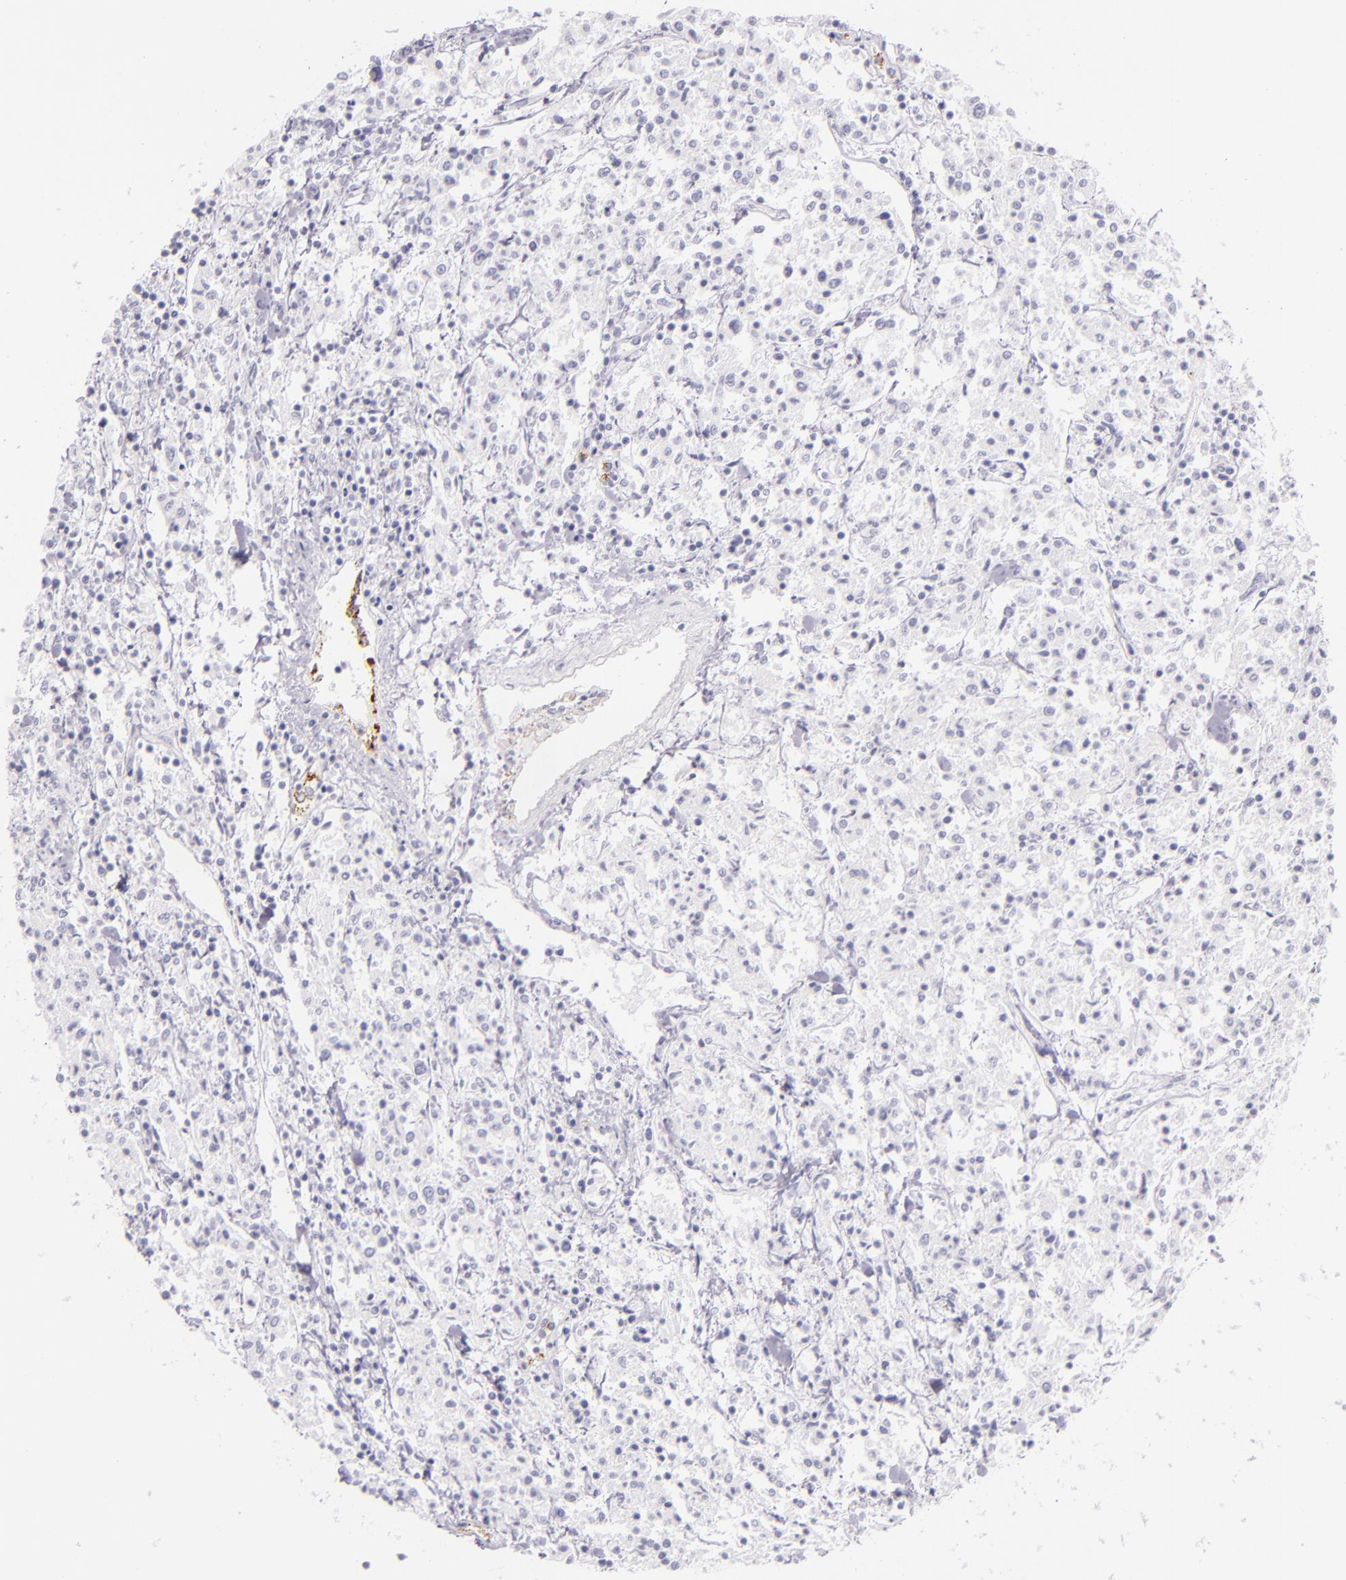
{"staining": {"intensity": "negative", "quantity": "none", "location": "none"}, "tissue": "lymphoma", "cell_type": "Tumor cells", "image_type": "cancer", "snomed": [{"axis": "morphology", "description": "Malignant lymphoma, non-Hodgkin's type, Low grade"}, {"axis": "topography", "description": "Small intestine"}], "caption": "This is an immunohistochemistry (IHC) photomicrograph of lymphoma. There is no staining in tumor cells.", "gene": "SELP", "patient": {"sex": "female", "age": 59}}